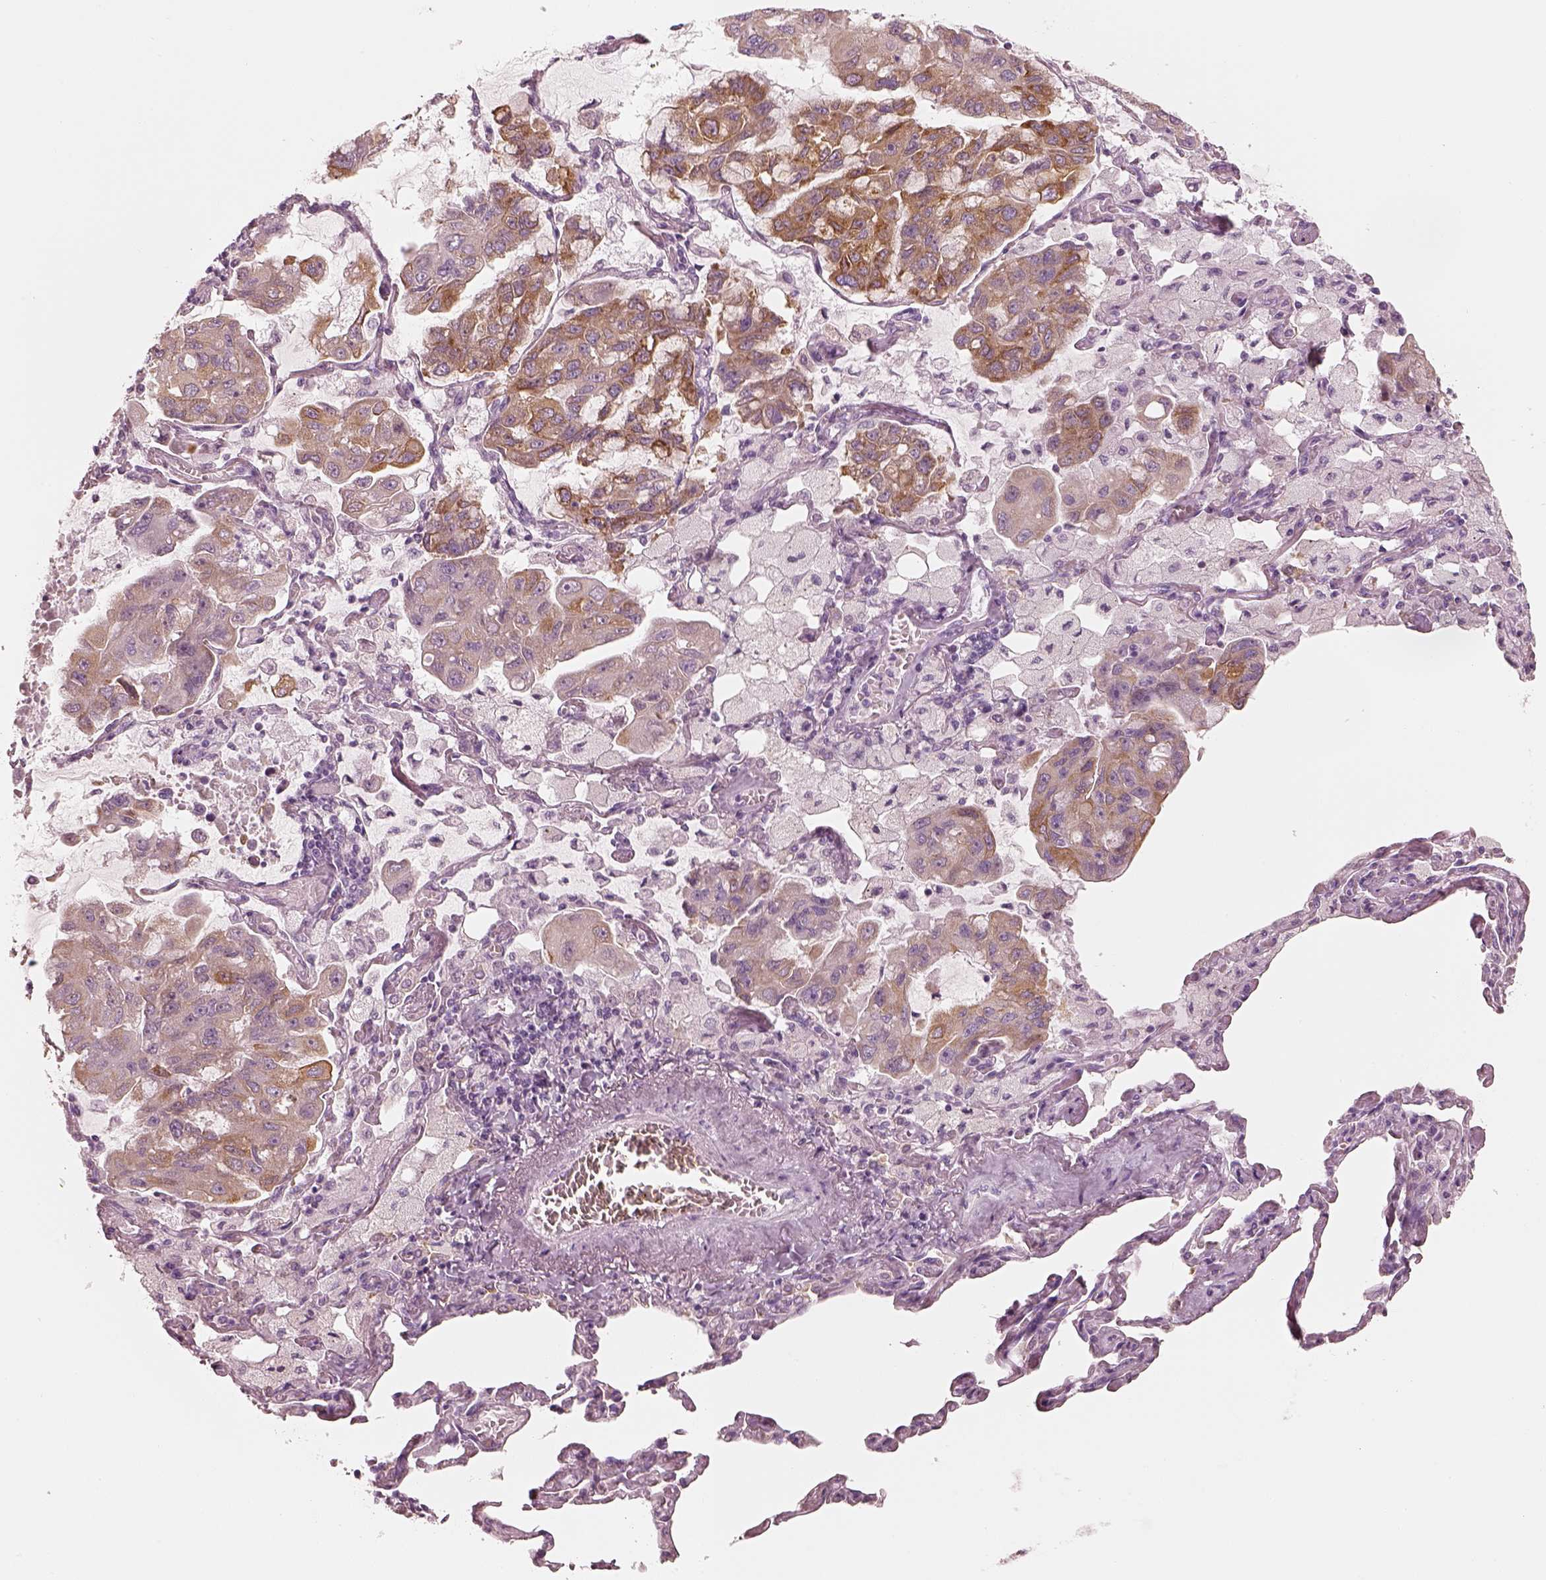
{"staining": {"intensity": "moderate", "quantity": "25%-75%", "location": "cytoplasmic/membranous"}, "tissue": "lung cancer", "cell_type": "Tumor cells", "image_type": "cancer", "snomed": [{"axis": "morphology", "description": "Adenocarcinoma, NOS"}, {"axis": "topography", "description": "Lung"}], "caption": "This is an image of IHC staining of lung cancer, which shows moderate expression in the cytoplasmic/membranous of tumor cells.", "gene": "PON3", "patient": {"sex": "male", "age": 64}}